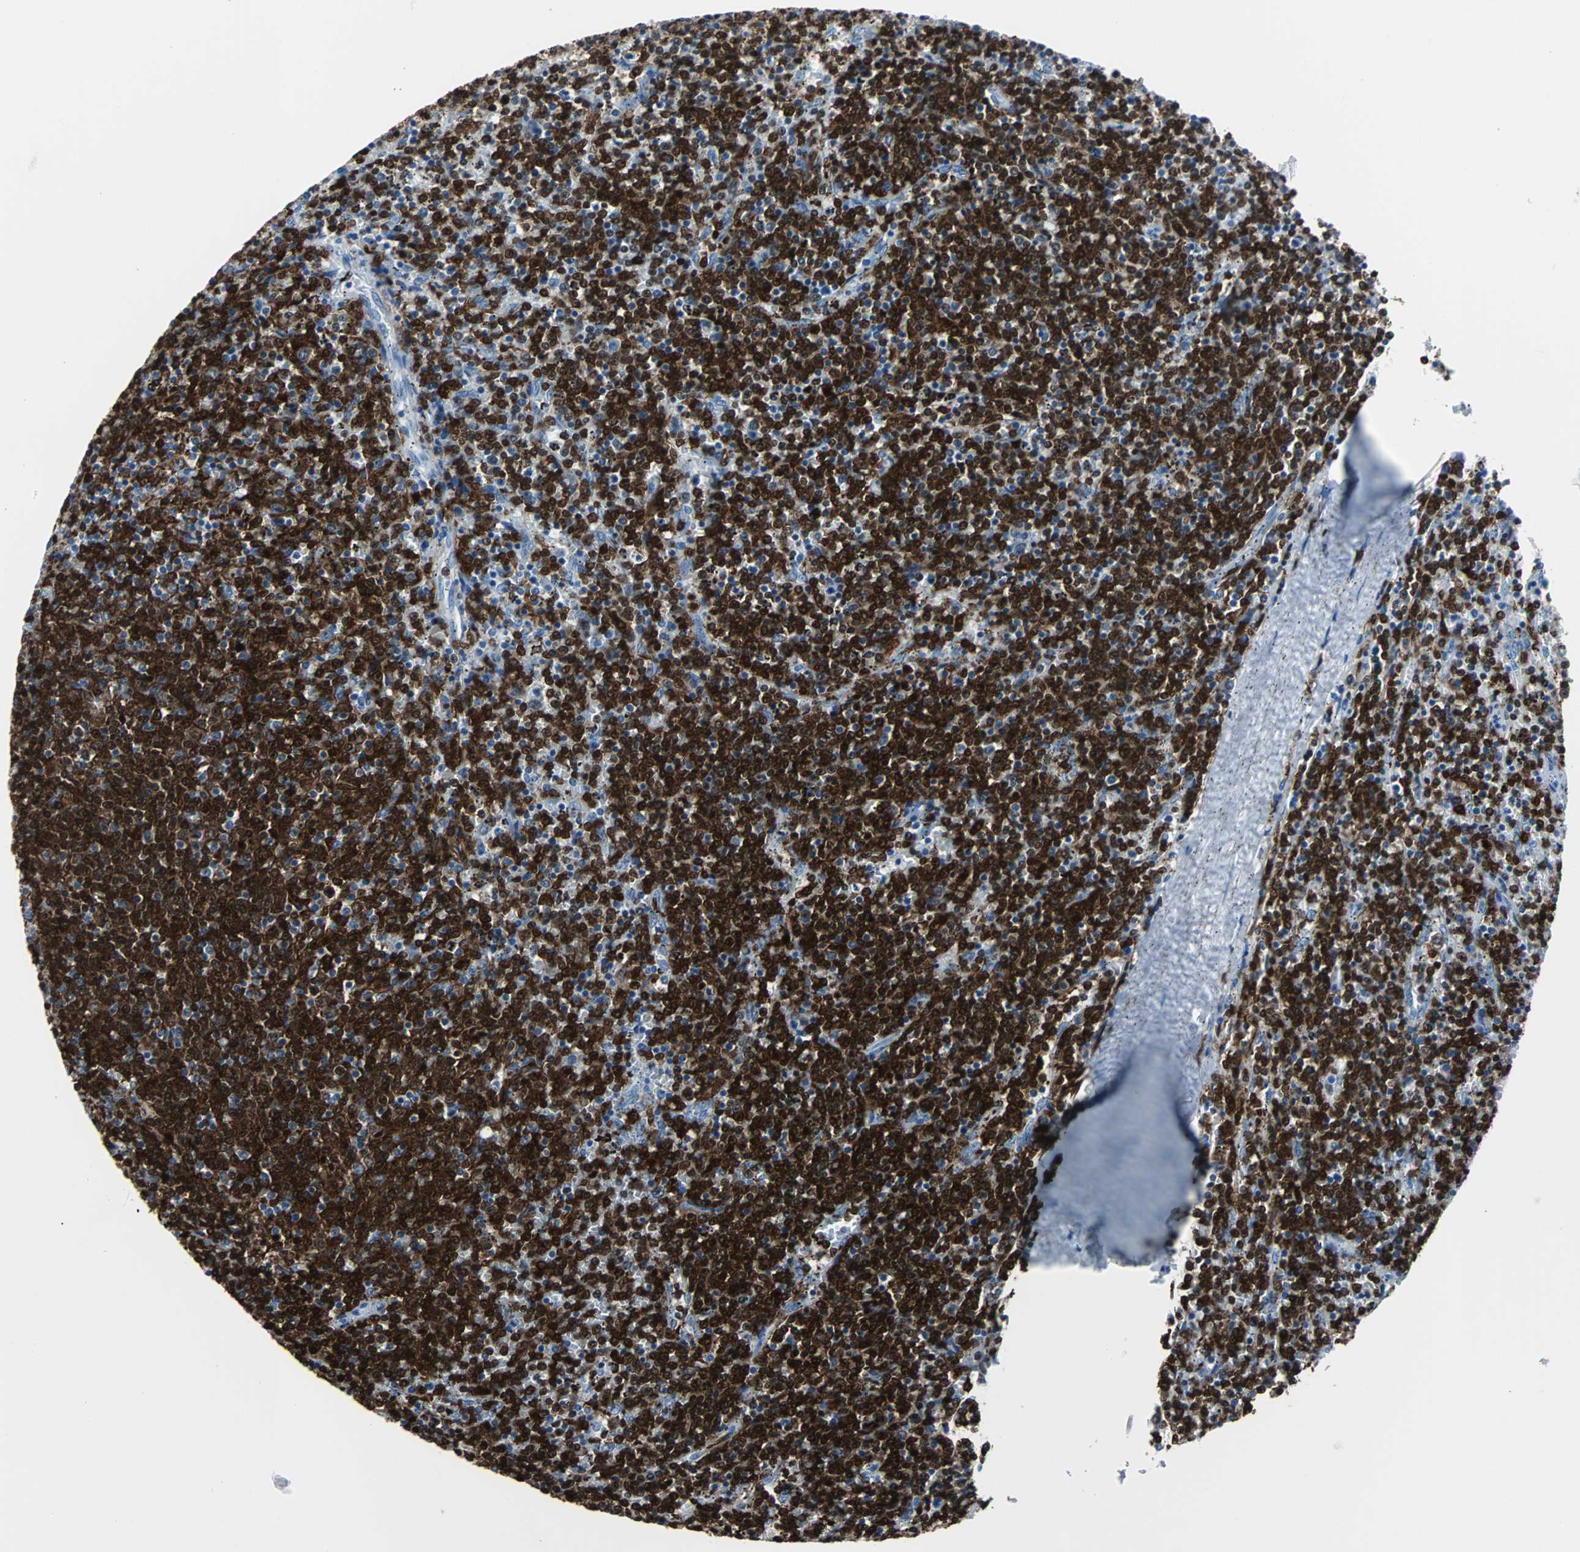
{"staining": {"intensity": "strong", "quantity": ">75%", "location": "cytoplasmic/membranous"}, "tissue": "lymphoma", "cell_type": "Tumor cells", "image_type": "cancer", "snomed": [{"axis": "morphology", "description": "Malignant lymphoma, non-Hodgkin's type, Low grade"}, {"axis": "topography", "description": "Spleen"}], "caption": "A photomicrograph of human lymphoma stained for a protein demonstrates strong cytoplasmic/membranous brown staining in tumor cells.", "gene": "SYK", "patient": {"sex": "female", "age": 50}}